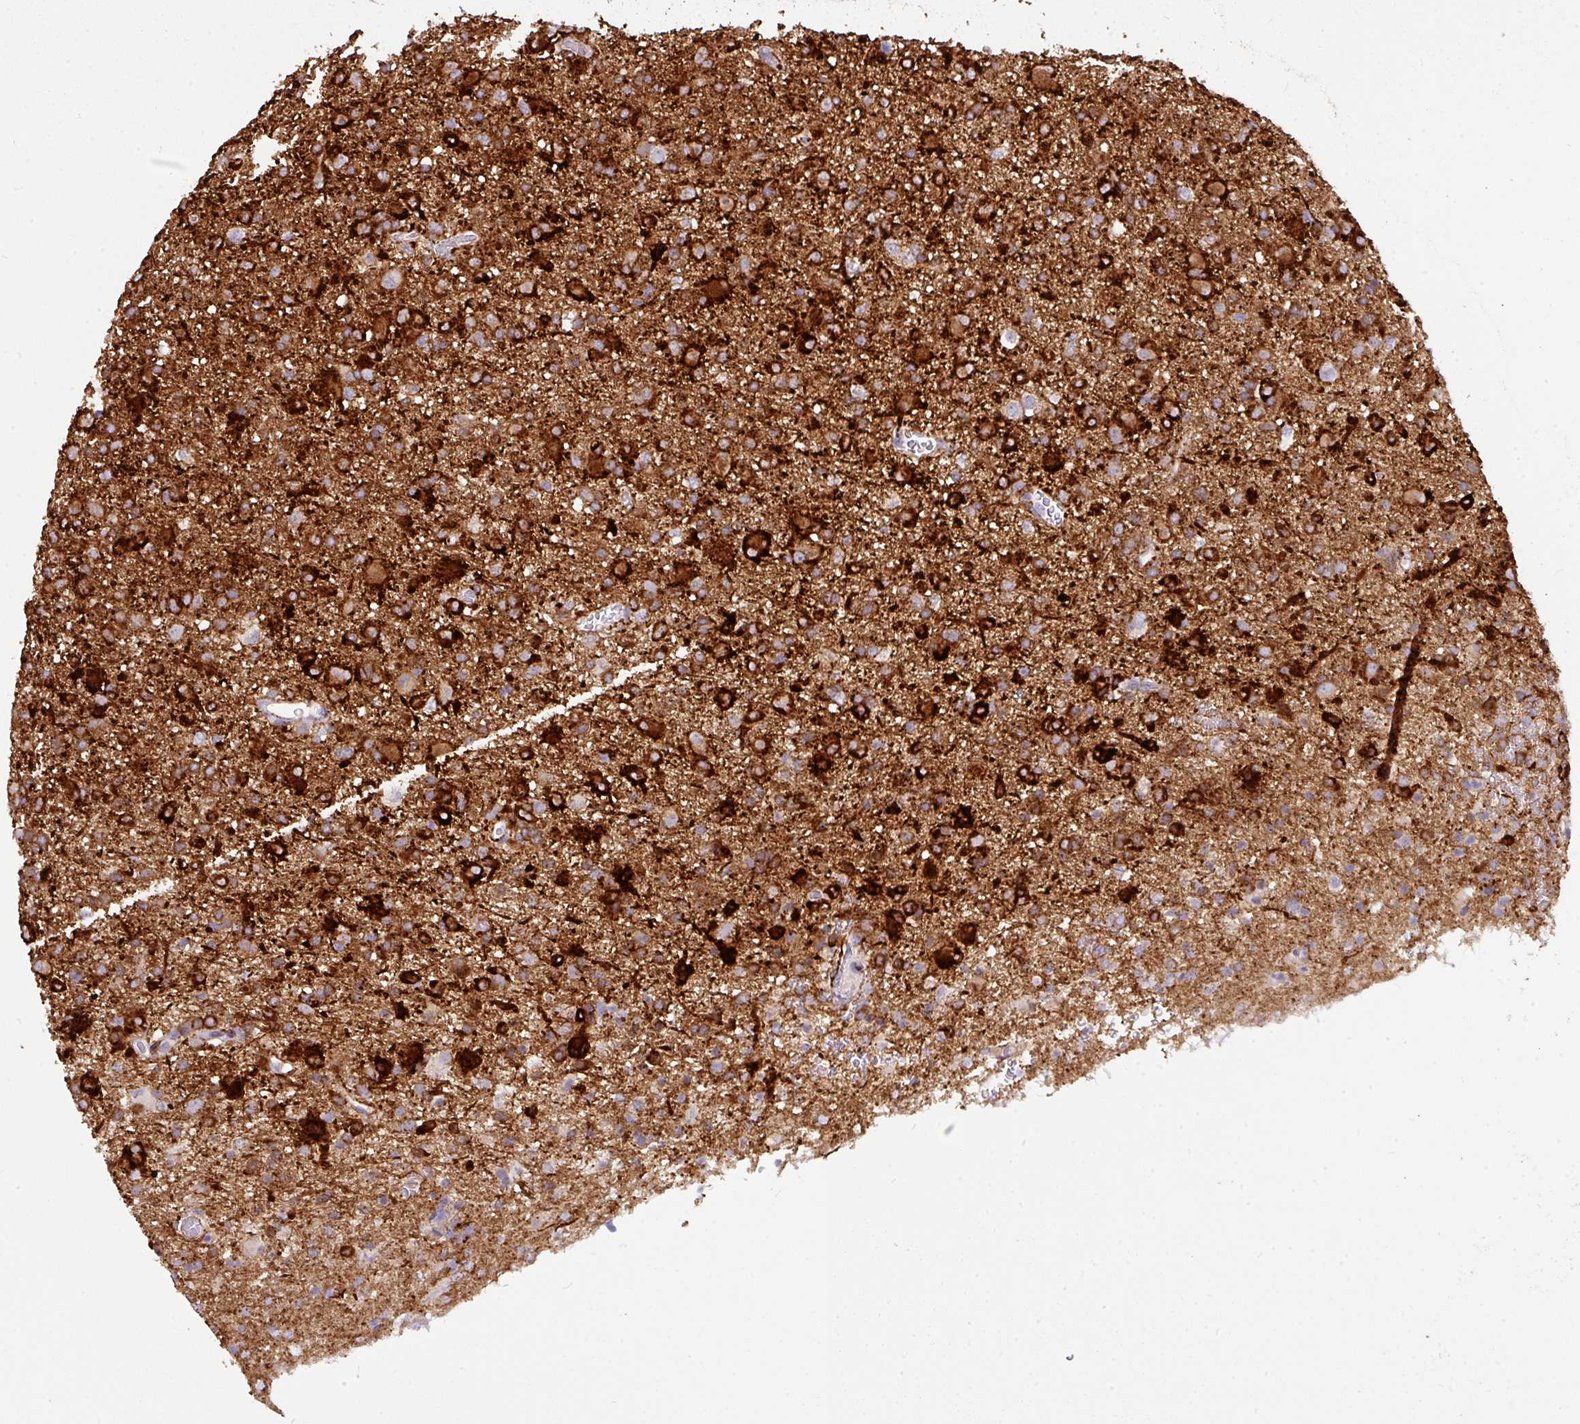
{"staining": {"intensity": "strong", "quantity": ">75%", "location": "cytoplasmic/membranous"}, "tissue": "glioma", "cell_type": "Tumor cells", "image_type": "cancer", "snomed": [{"axis": "morphology", "description": "Glioma, malignant, Low grade"}, {"axis": "topography", "description": "Brain"}], "caption": "Malignant low-grade glioma tissue shows strong cytoplasmic/membranous expression in about >75% of tumor cells", "gene": "BEND5", "patient": {"sex": "male", "age": 65}}